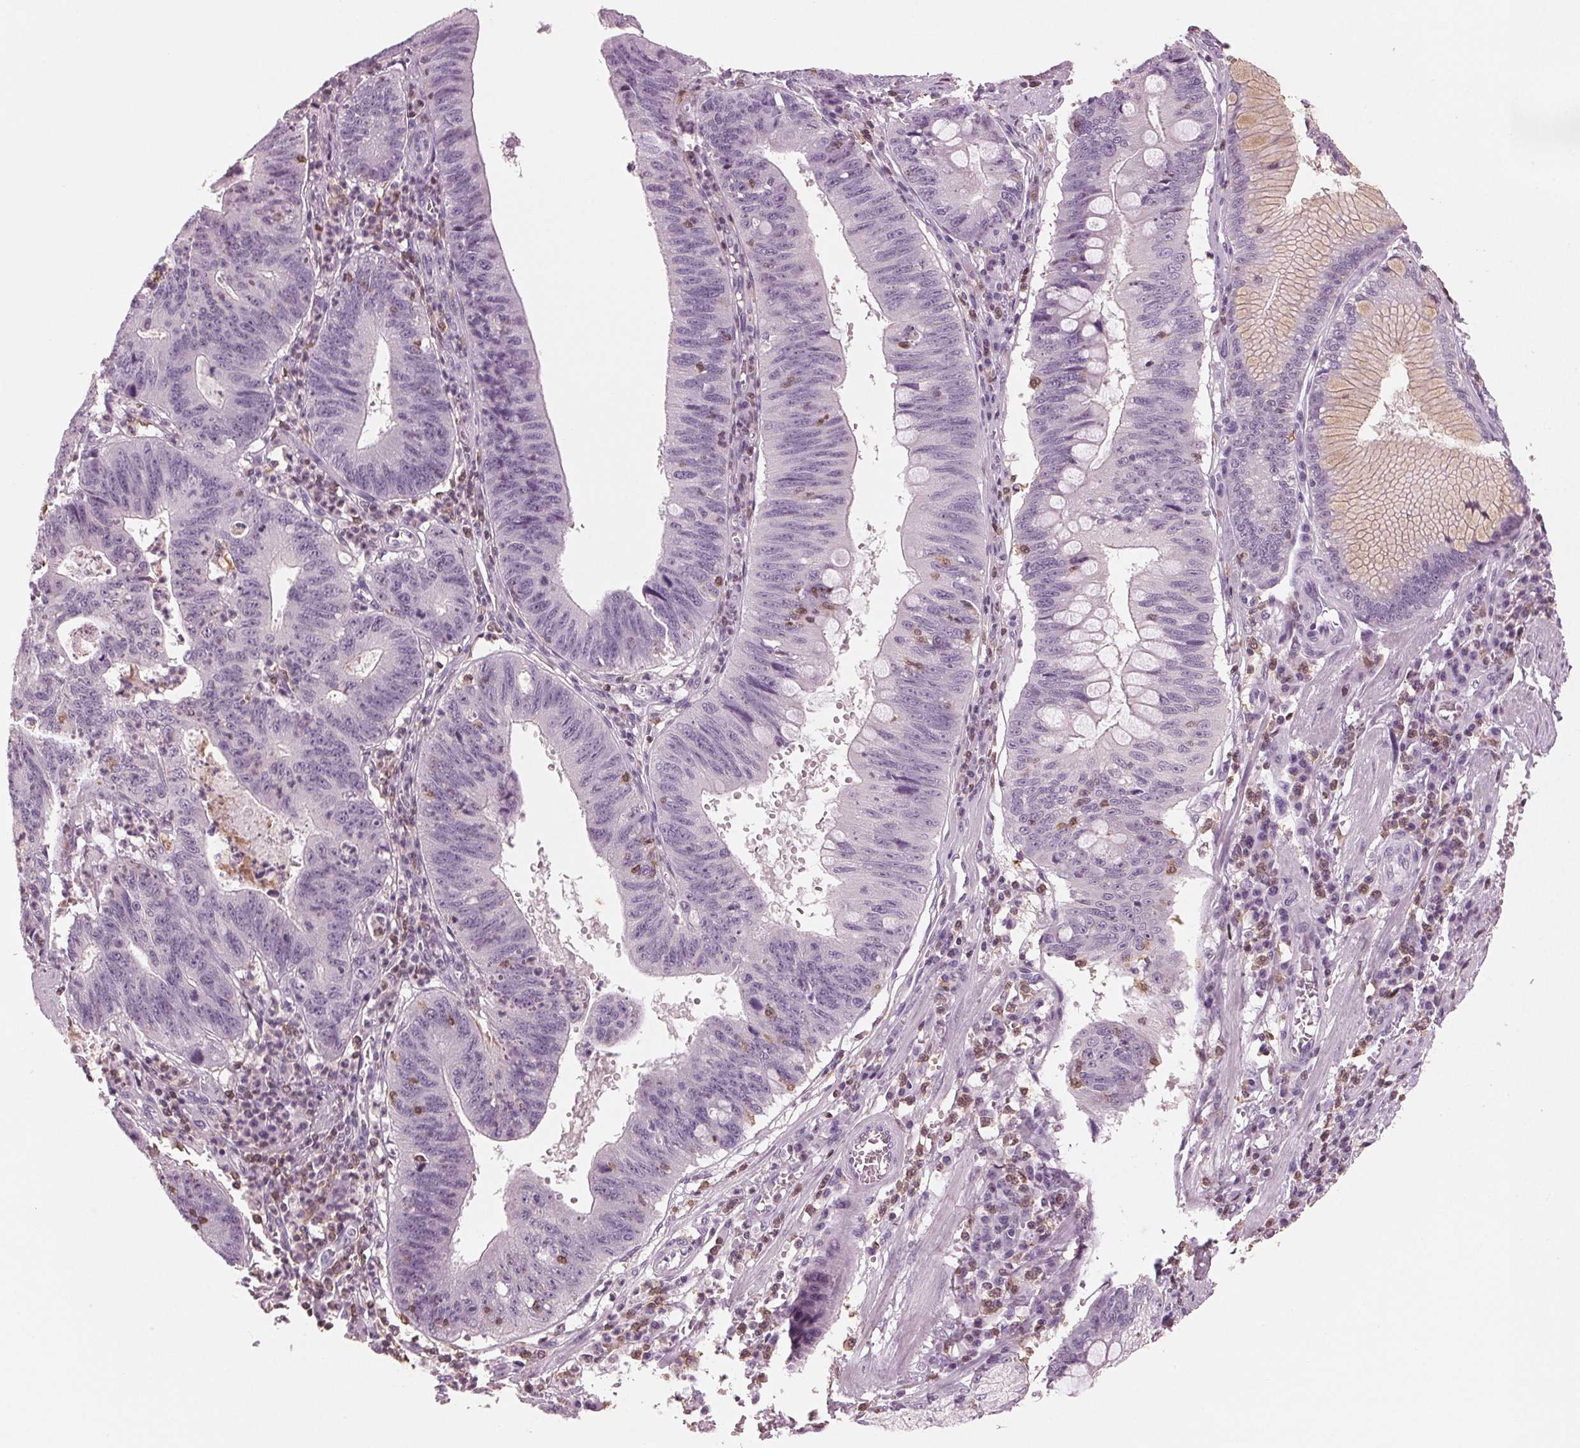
{"staining": {"intensity": "negative", "quantity": "none", "location": "none"}, "tissue": "stomach cancer", "cell_type": "Tumor cells", "image_type": "cancer", "snomed": [{"axis": "morphology", "description": "Adenocarcinoma, NOS"}, {"axis": "topography", "description": "Stomach"}], "caption": "This is an IHC image of human adenocarcinoma (stomach). There is no expression in tumor cells.", "gene": "BTLA", "patient": {"sex": "male", "age": 59}}